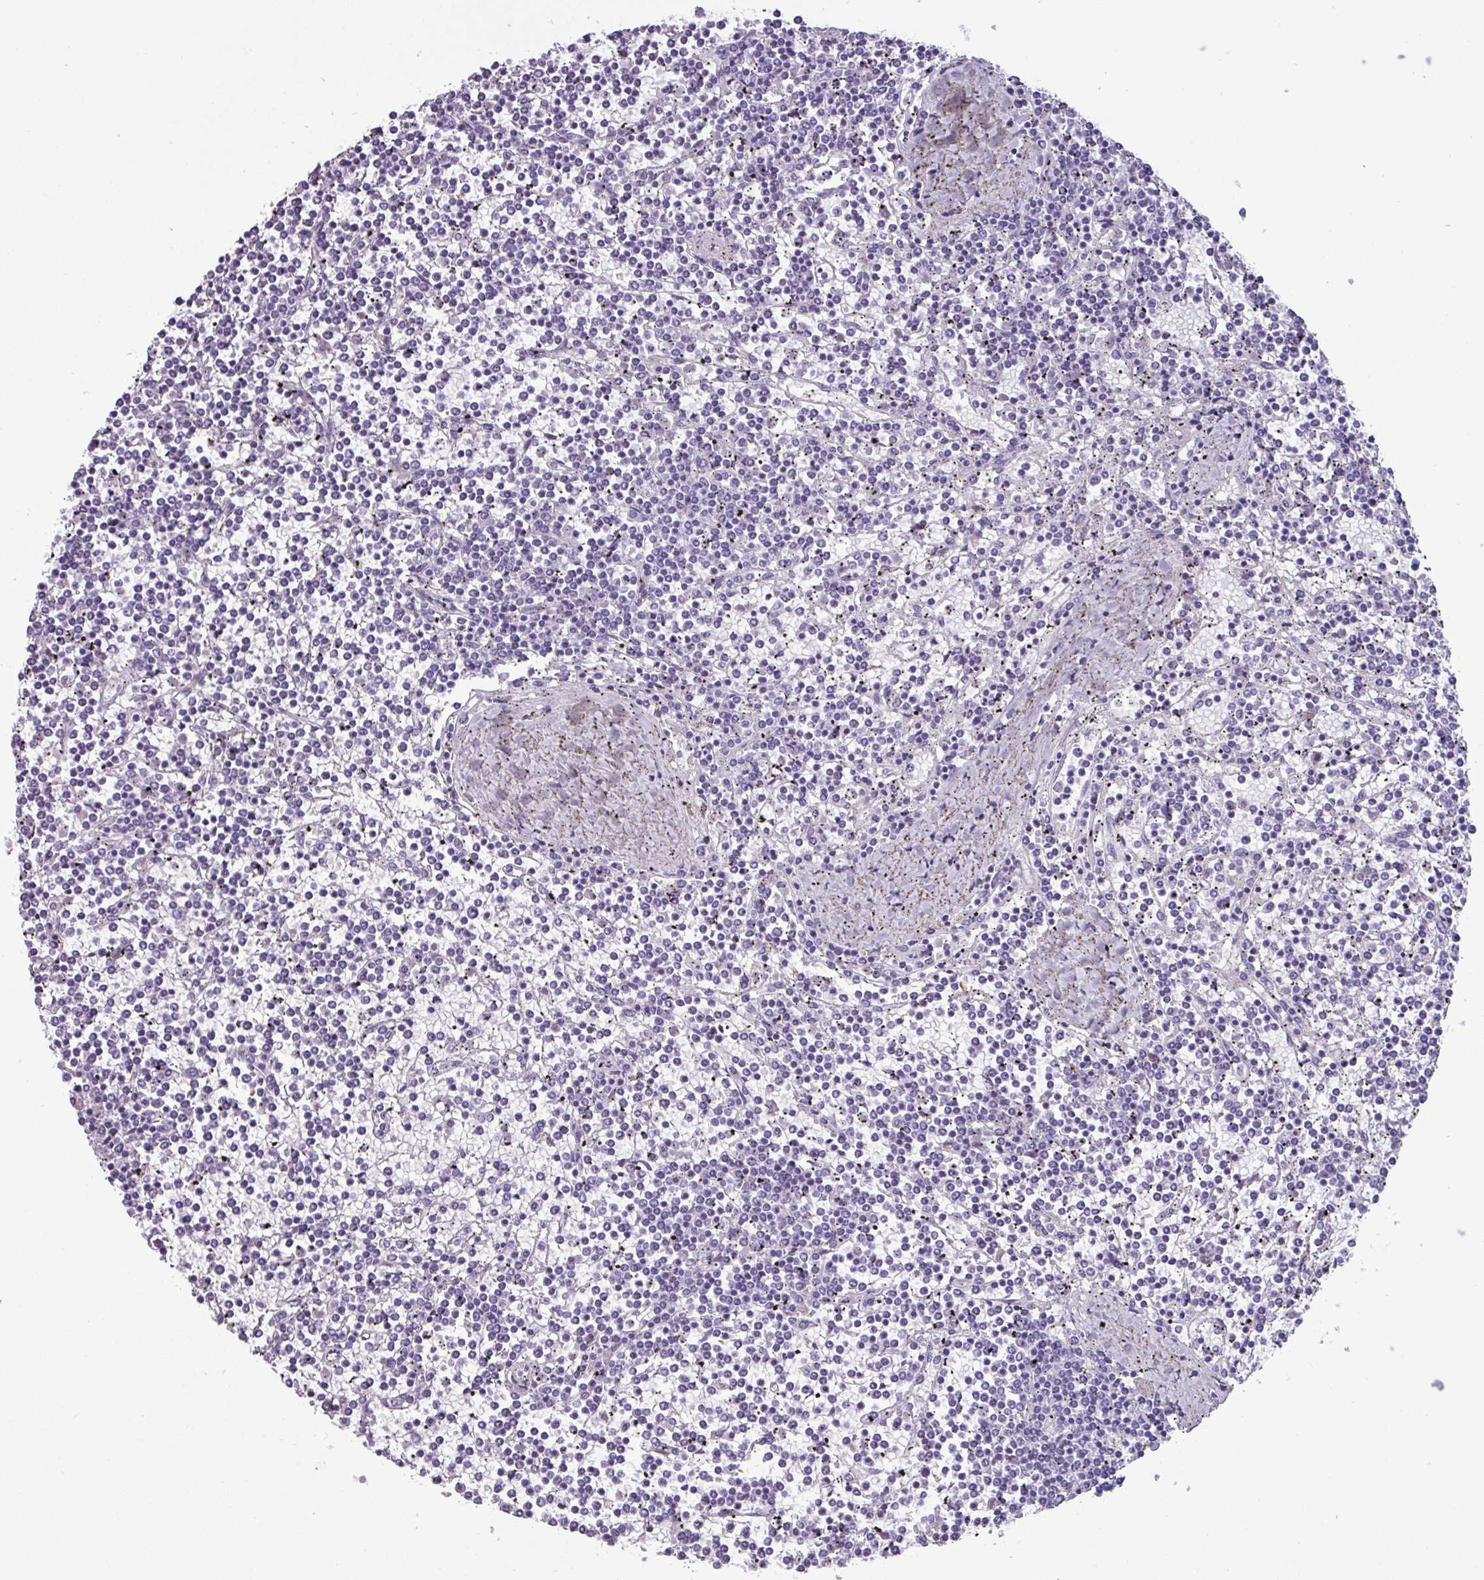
{"staining": {"intensity": "negative", "quantity": "none", "location": "none"}, "tissue": "lymphoma", "cell_type": "Tumor cells", "image_type": "cancer", "snomed": [{"axis": "morphology", "description": "Malignant lymphoma, non-Hodgkin's type, Low grade"}, {"axis": "topography", "description": "Spleen"}], "caption": "High power microscopy histopathology image of an IHC photomicrograph of lymphoma, revealing no significant staining in tumor cells.", "gene": "ADGRE1", "patient": {"sex": "female", "age": 19}}